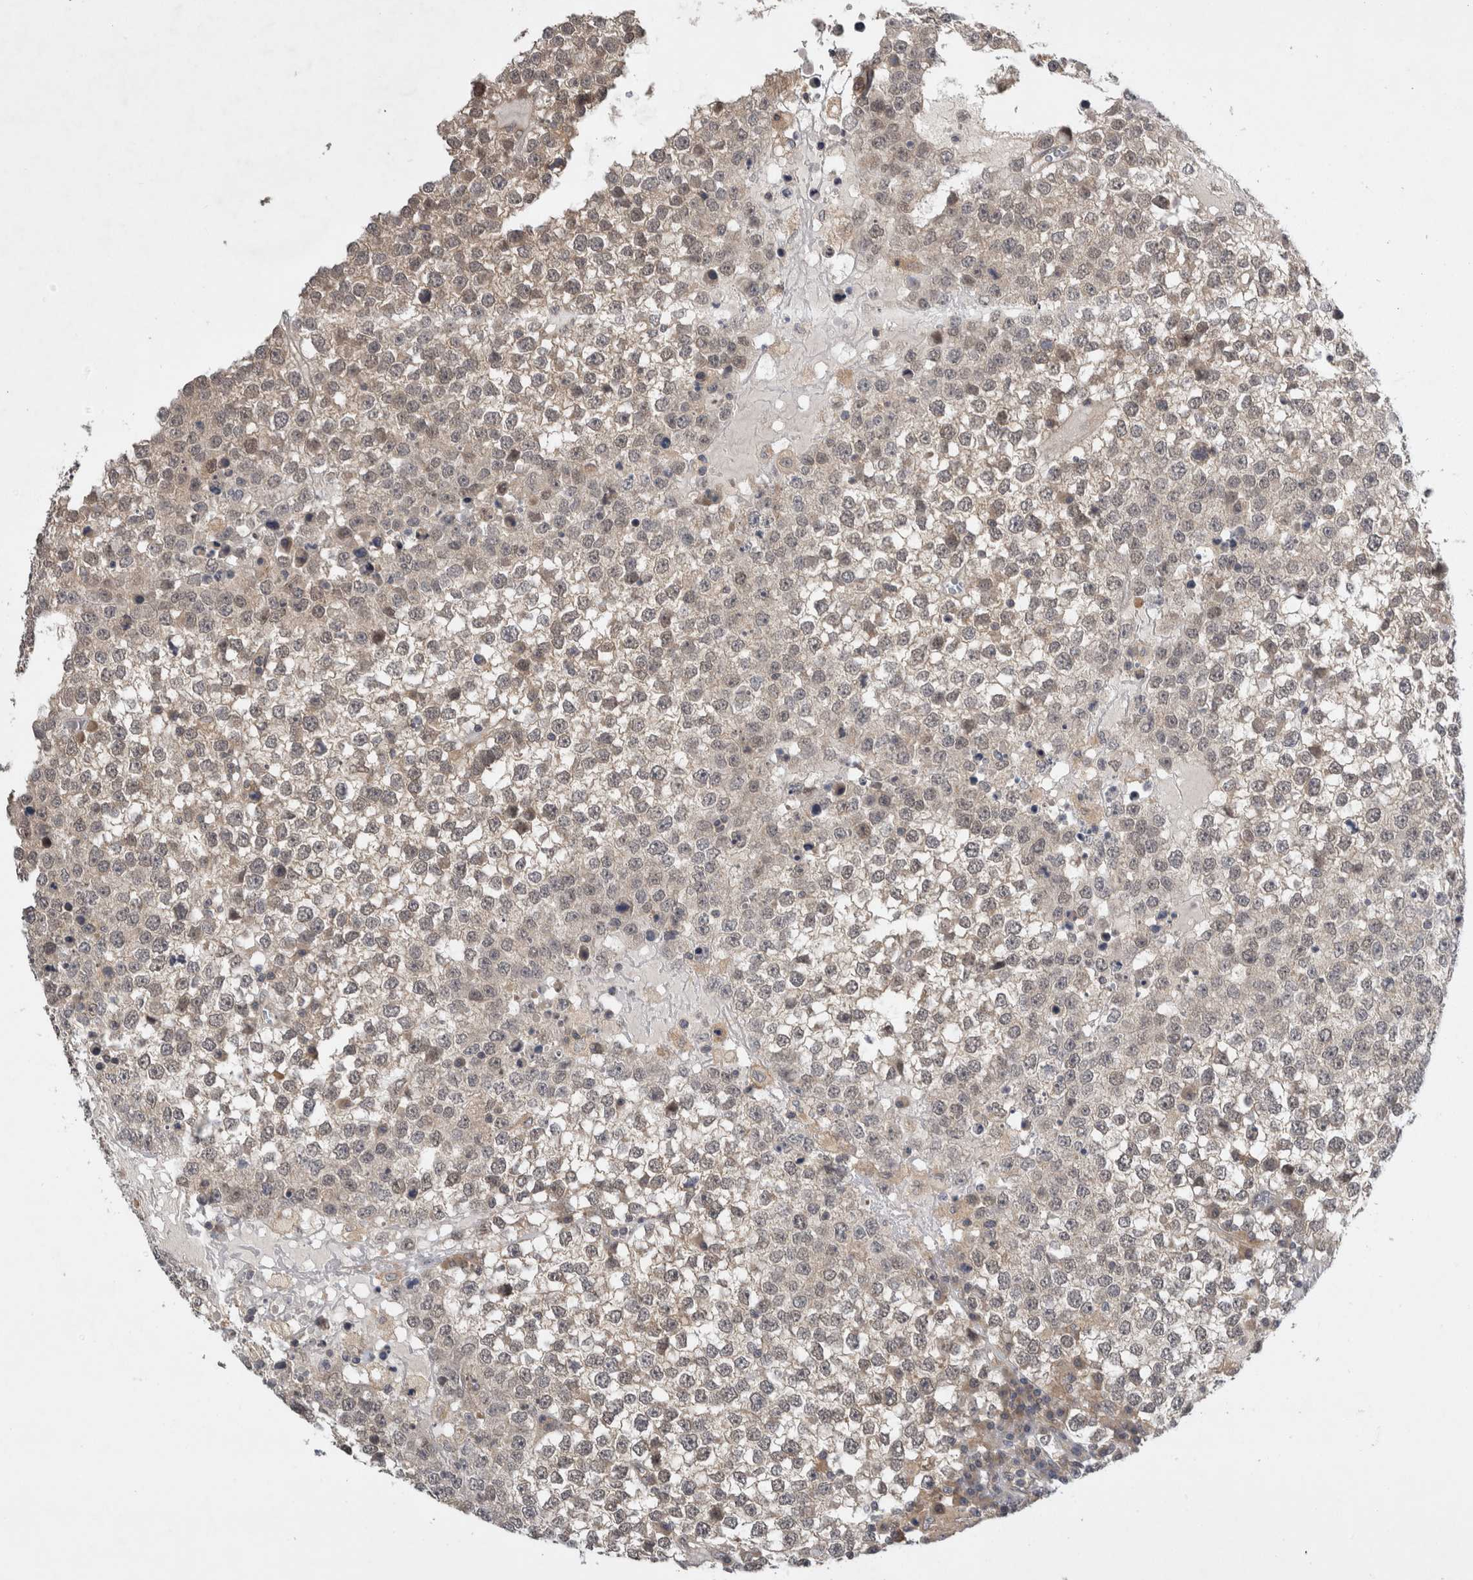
{"staining": {"intensity": "weak", "quantity": "<25%", "location": "cytoplasmic/membranous"}, "tissue": "testis cancer", "cell_type": "Tumor cells", "image_type": "cancer", "snomed": [{"axis": "morphology", "description": "Seminoma, NOS"}, {"axis": "topography", "description": "Testis"}], "caption": "The histopathology image shows no staining of tumor cells in testis cancer (seminoma). (Stains: DAB (3,3'-diaminobenzidine) immunohistochemistry with hematoxylin counter stain, Microscopy: brightfield microscopy at high magnification).", "gene": "AASDHPPT", "patient": {"sex": "male", "age": 65}}